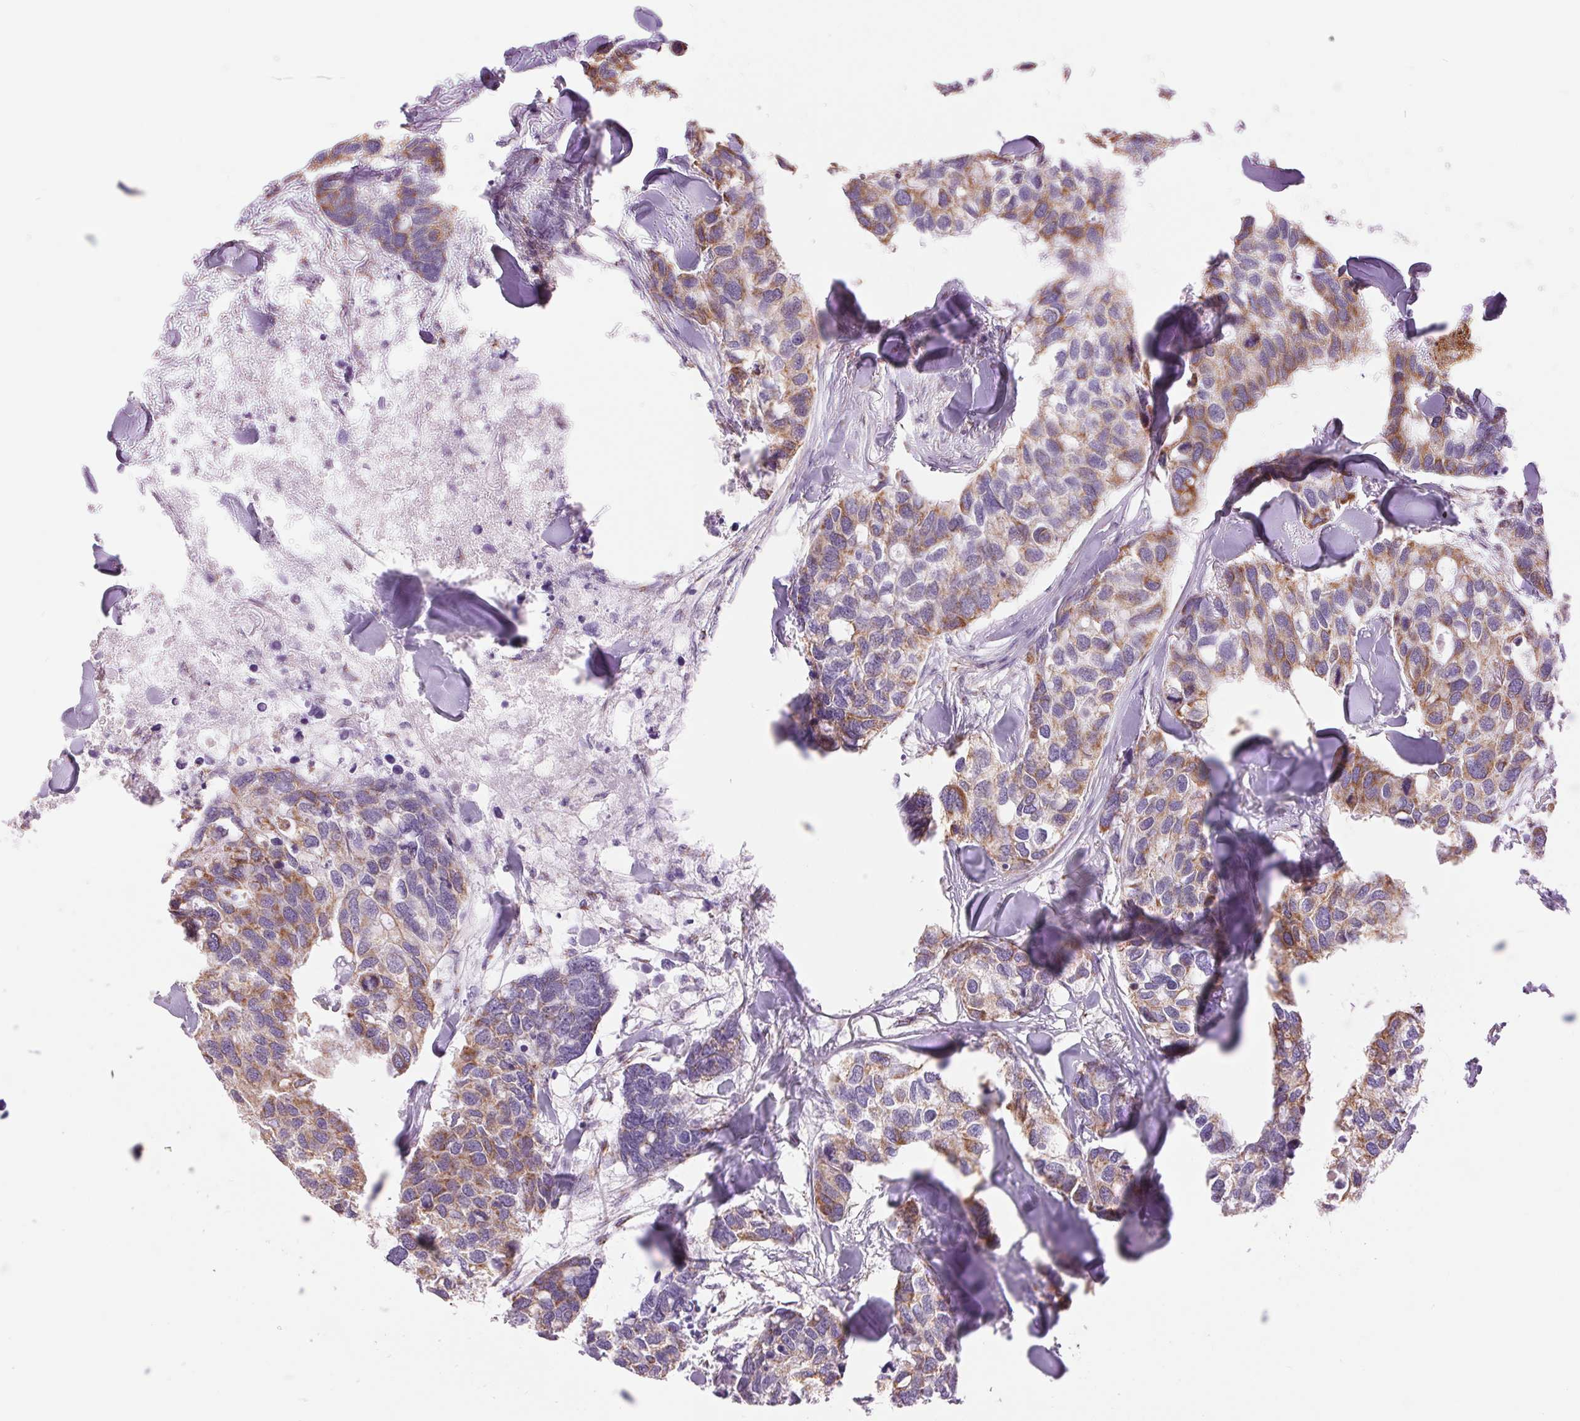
{"staining": {"intensity": "moderate", "quantity": ">75%", "location": "cytoplasmic/membranous"}, "tissue": "breast cancer", "cell_type": "Tumor cells", "image_type": "cancer", "snomed": [{"axis": "morphology", "description": "Duct carcinoma"}, {"axis": "topography", "description": "Breast"}], "caption": "Human breast infiltrating ductal carcinoma stained for a protein (brown) displays moderate cytoplasmic/membranous positive staining in approximately >75% of tumor cells.", "gene": "ATP5PB", "patient": {"sex": "female", "age": 83}}